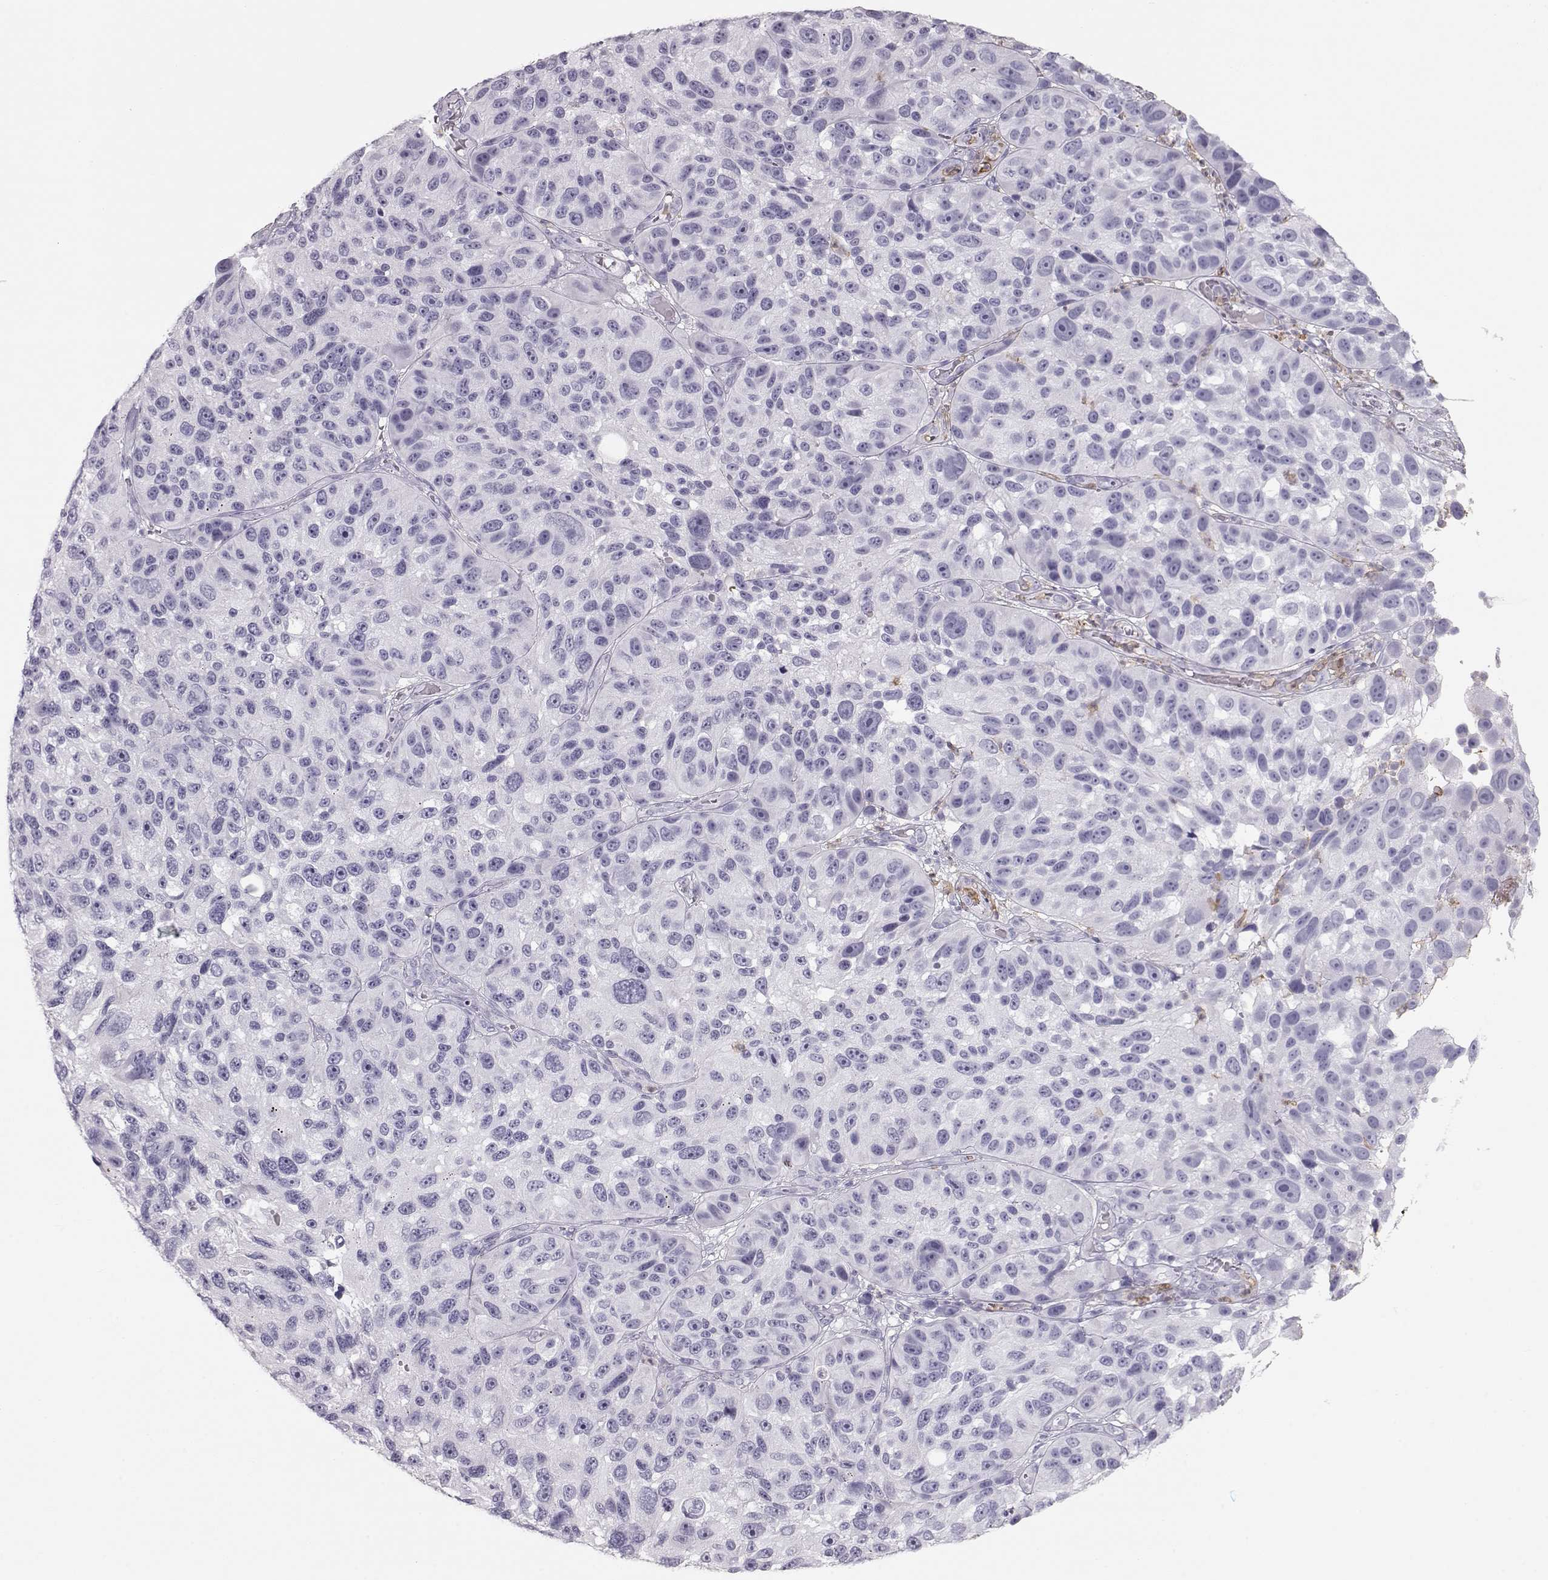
{"staining": {"intensity": "negative", "quantity": "none", "location": "none"}, "tissue": "melanoma", "cell_type": "Tumor cells", "image_type": "cancer", "snomed": [{"axis": "morphology", "description": "Malignant melanoma, NOS"}, {"axis": "topography", "description": "Skin"}], "caption": "Immunohistochemistry image of human malignant melanoma stained for a protein (brown), which exhibits no expression in tumor cells.", "gene": "MIP", "patient": {"sex": "male", "age": 53}}